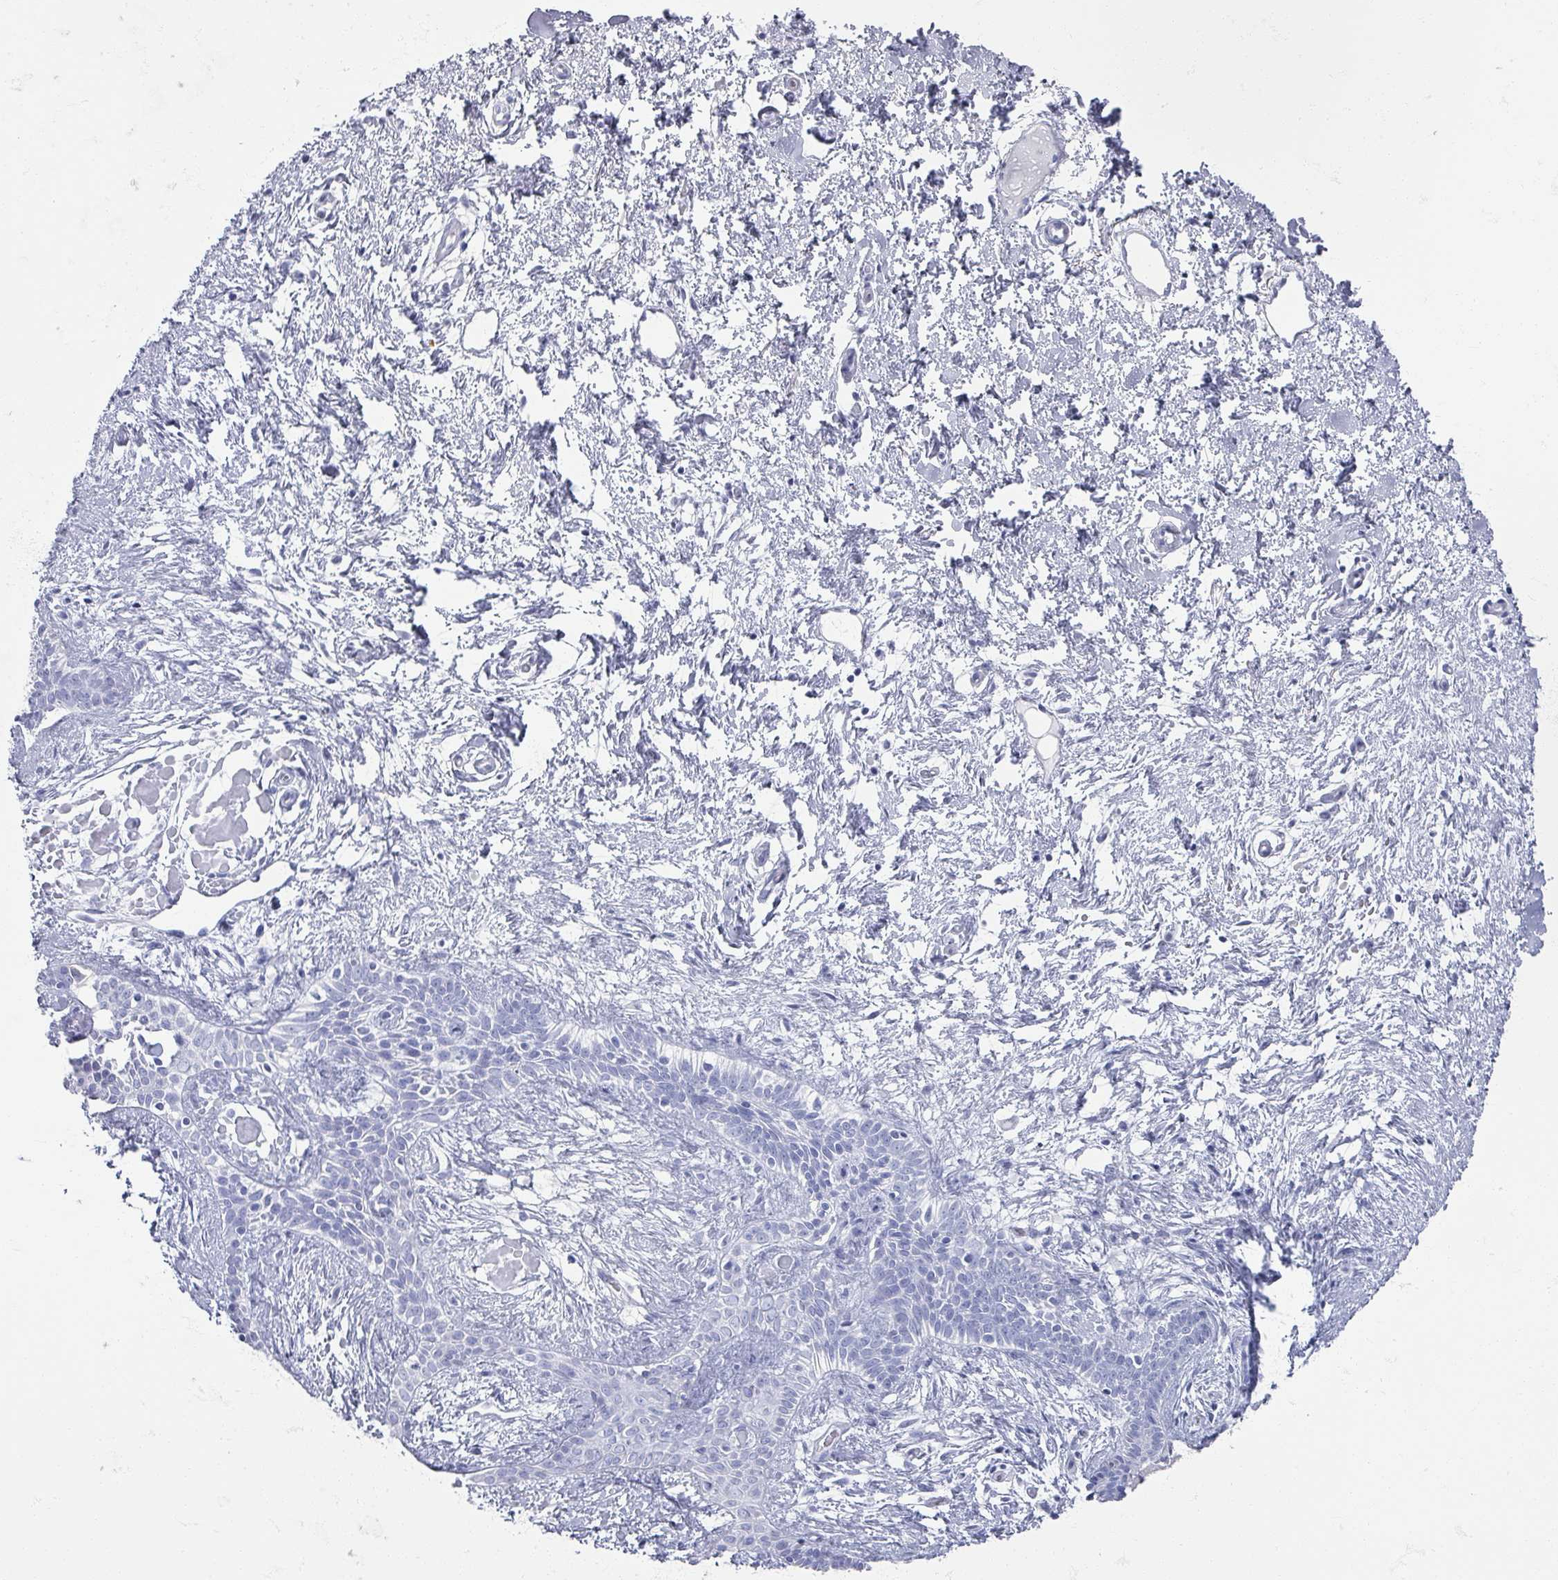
{"staining": {"intensity": "negative", "quantity": "none", "location": "none"}, "tissue": "skin cancer", "cell_type": "Tumor cells", "image_type": "cancer", "snomed": [{"axis": "morphology", "description": "Basal cell carcinoma"}, {"axis": "topography", "description": "Skin"}], "caption": "Tumor cells show no significant protein staining in skin basal cell carcinoma. Brightfield microscopy of immunohistochemistry (IHC) stained with DAB (3,3'-diaminobenzidine) (brown) and hematoxylin (blue), captured at high magnification.", "gene": "OMG", "patient": {"sex": "male", "age": 78}}